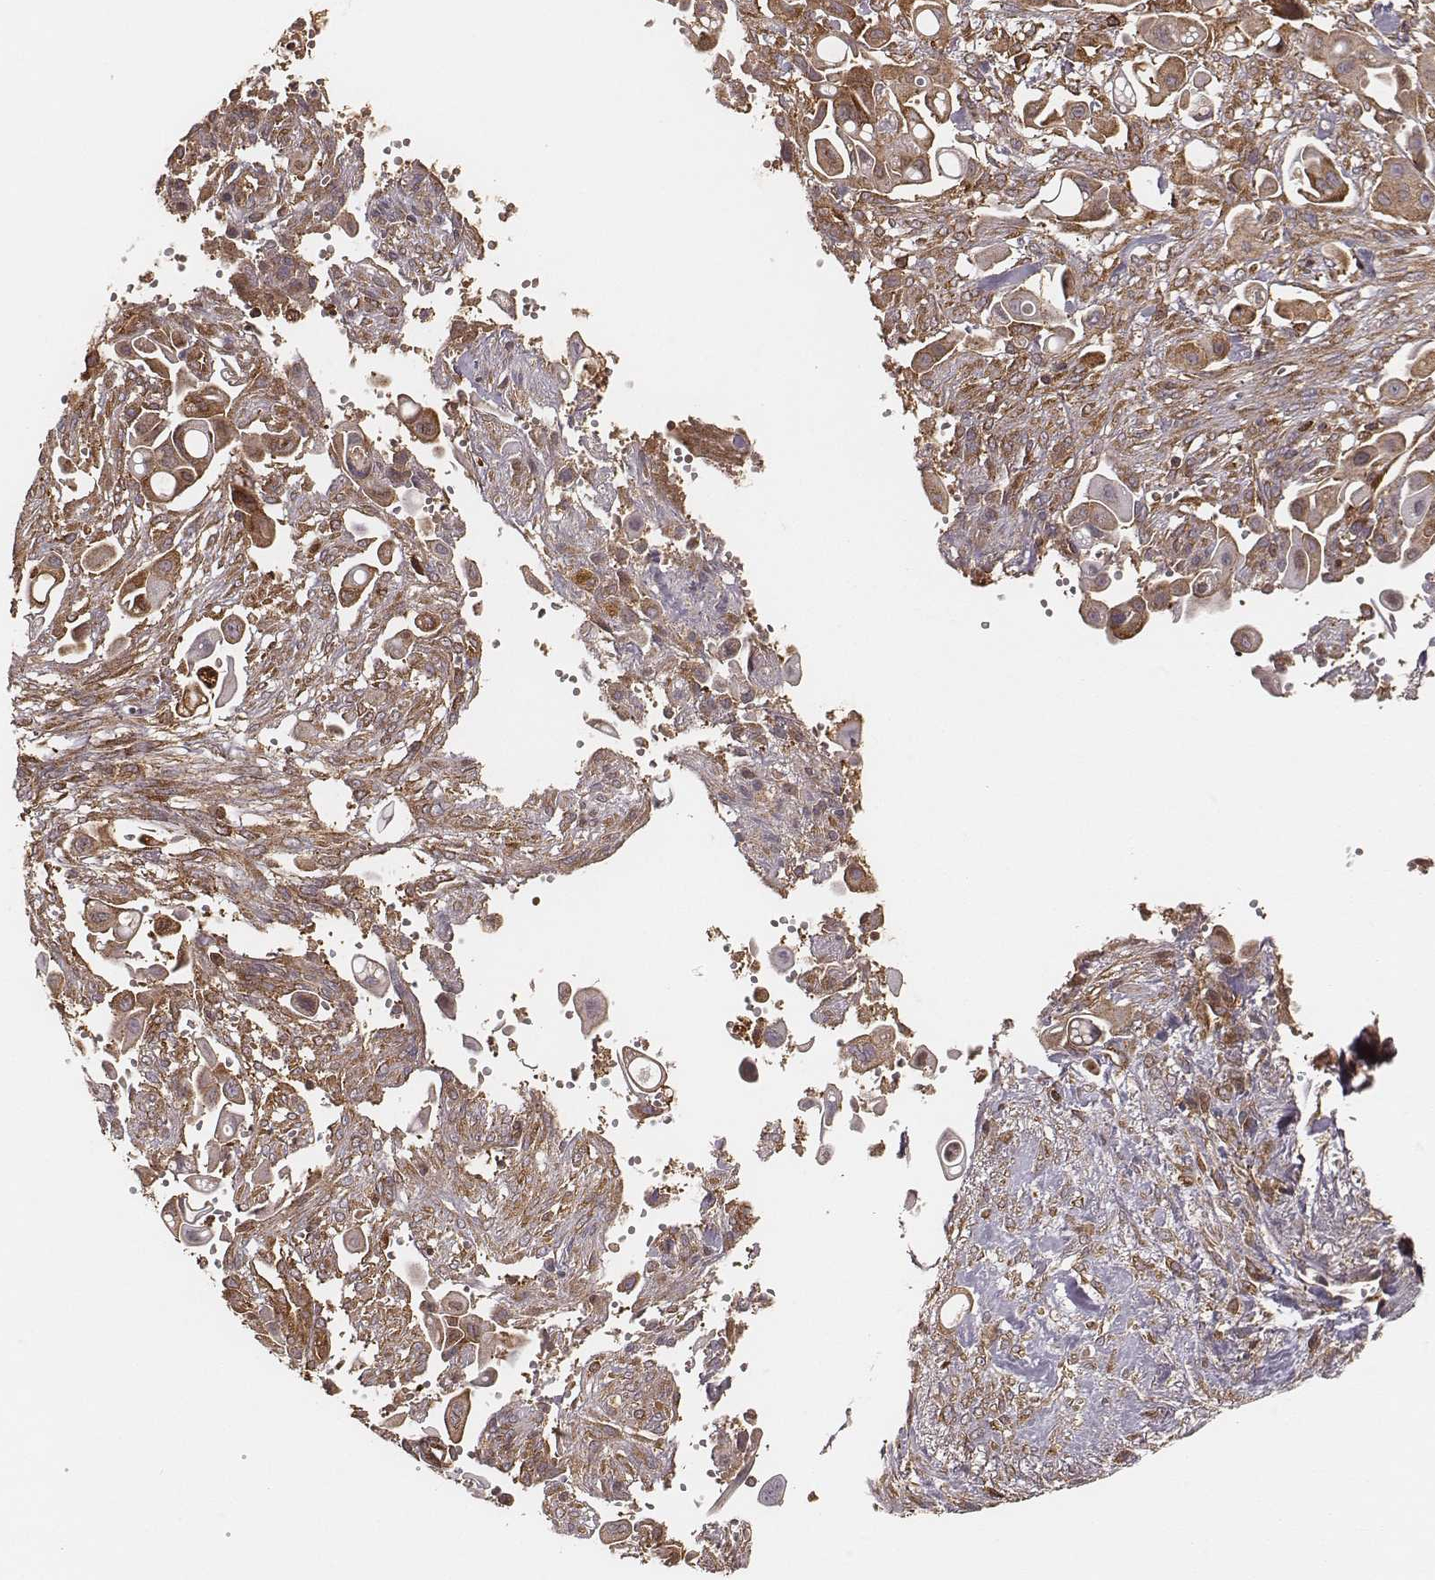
{"staining": {"intensity": "moderate", "quantity": ">75%", "location": "cytoplasmic/membranous"}, "tissue": "pancreatic cancer", "cell_type": "Tumor cells", "image_type": "cancer", "snomed": [{"axis": "morphology", "description": "Adenocarcinoma, NOS"}, {"axis": "topography", "description": "Pancreas"}], "caption": "Brown immunohistochemical staining in adenocarcinoma (pancreatic) displays moderate cytoplasmic/membranous expression in approximately >75% of tumor cells.", "gene": "CARS1", "patient": {"sex": "male", "age": 50}}